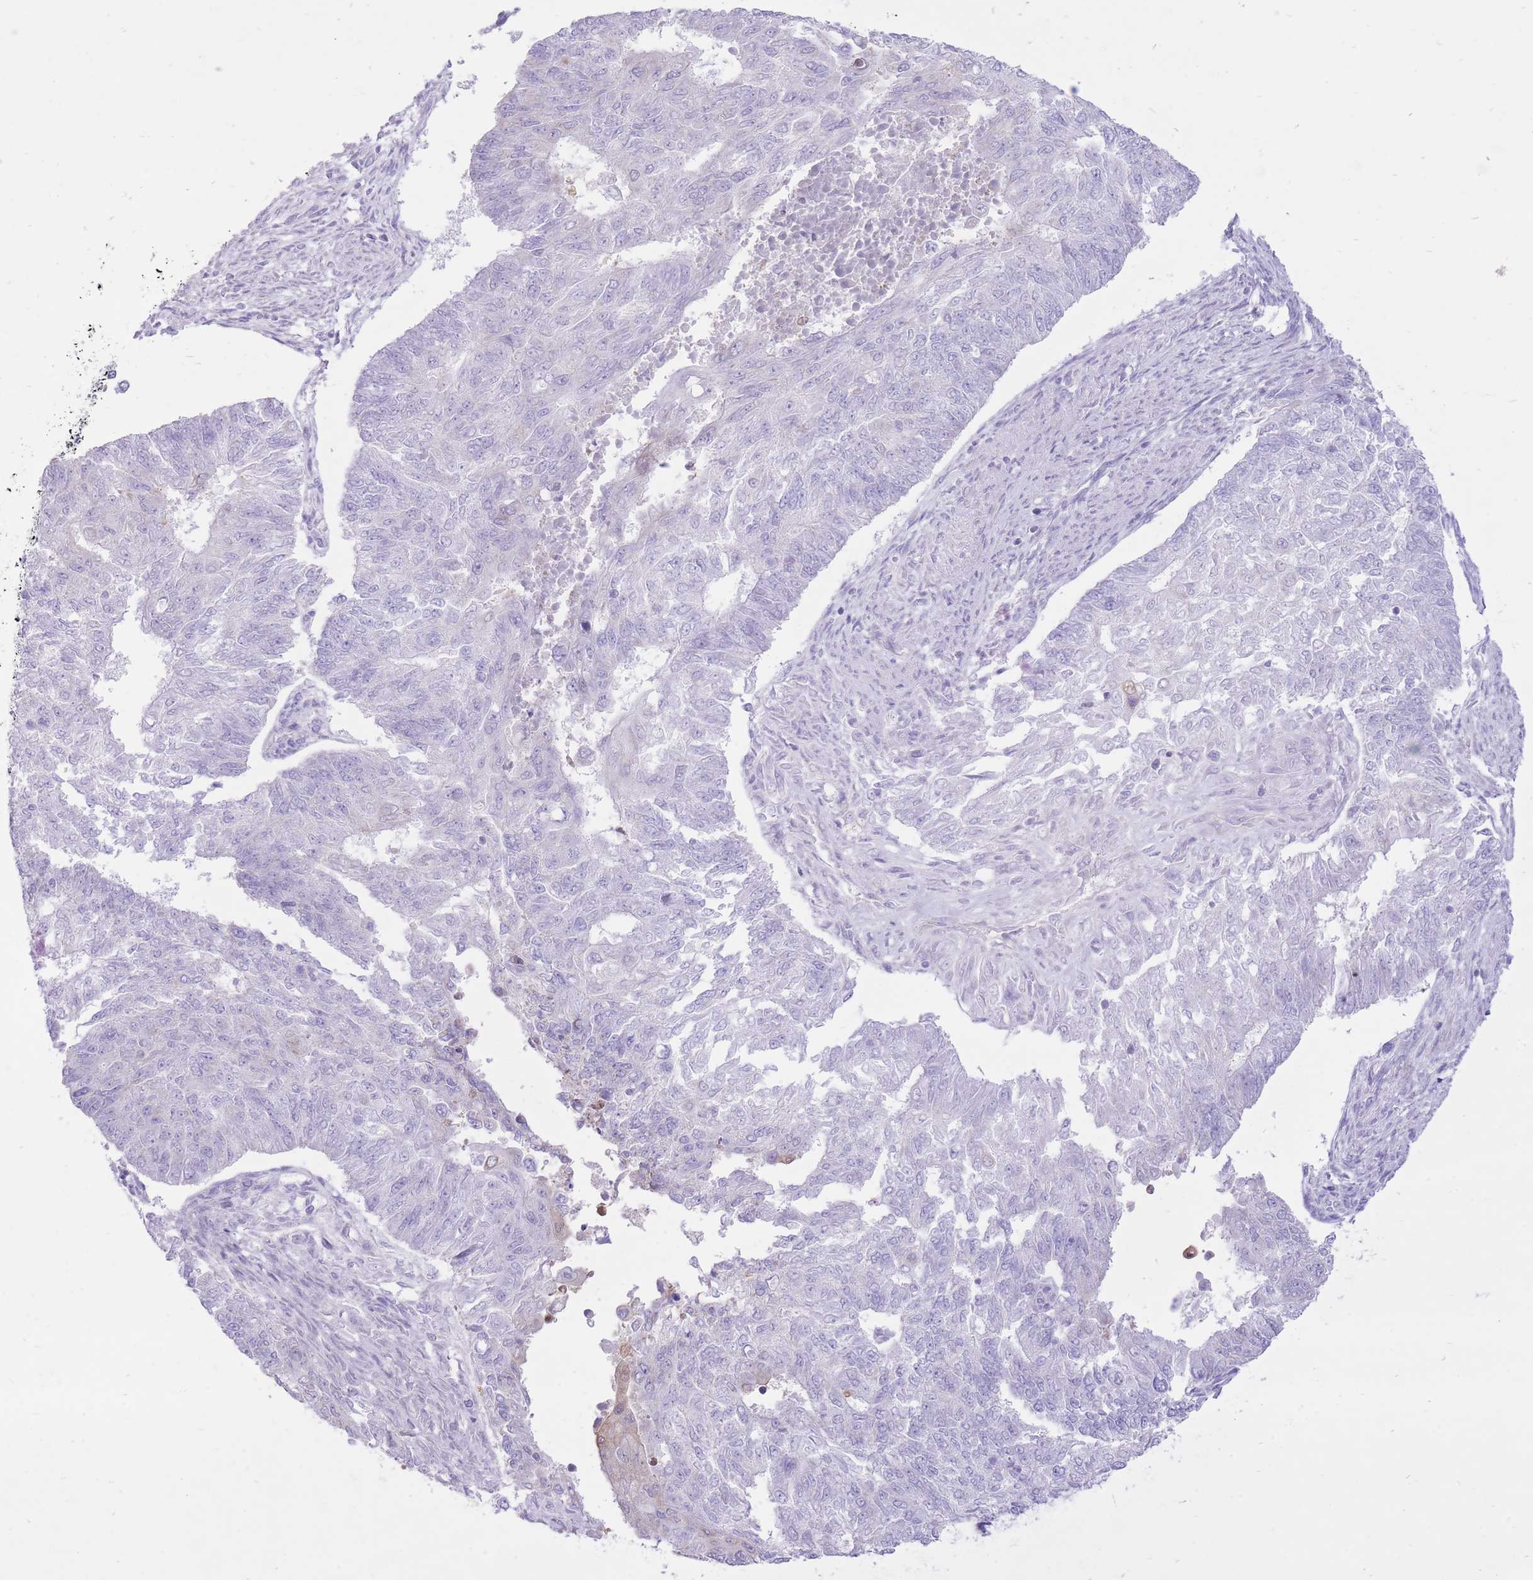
{"staining": {"intensity": "negative", "quantity": "none", "location": "none"}, "tissue": "endometrial cancer", "cell_type": "Tumor cells", "image_type": "cancer", "snomed": [{"axis": "morphology", "description": "Adenocarcinoma, NOS"}, {"axis": "topography", "description": "Endometrium"}], "caption": "A photomicrograph of adenocarcinoma (endometrial) stained for a protein demonstrates no brown staining in tumor cells.", "gene": "SLC4A4", "patient": {"sex": "female", "age": 32}}